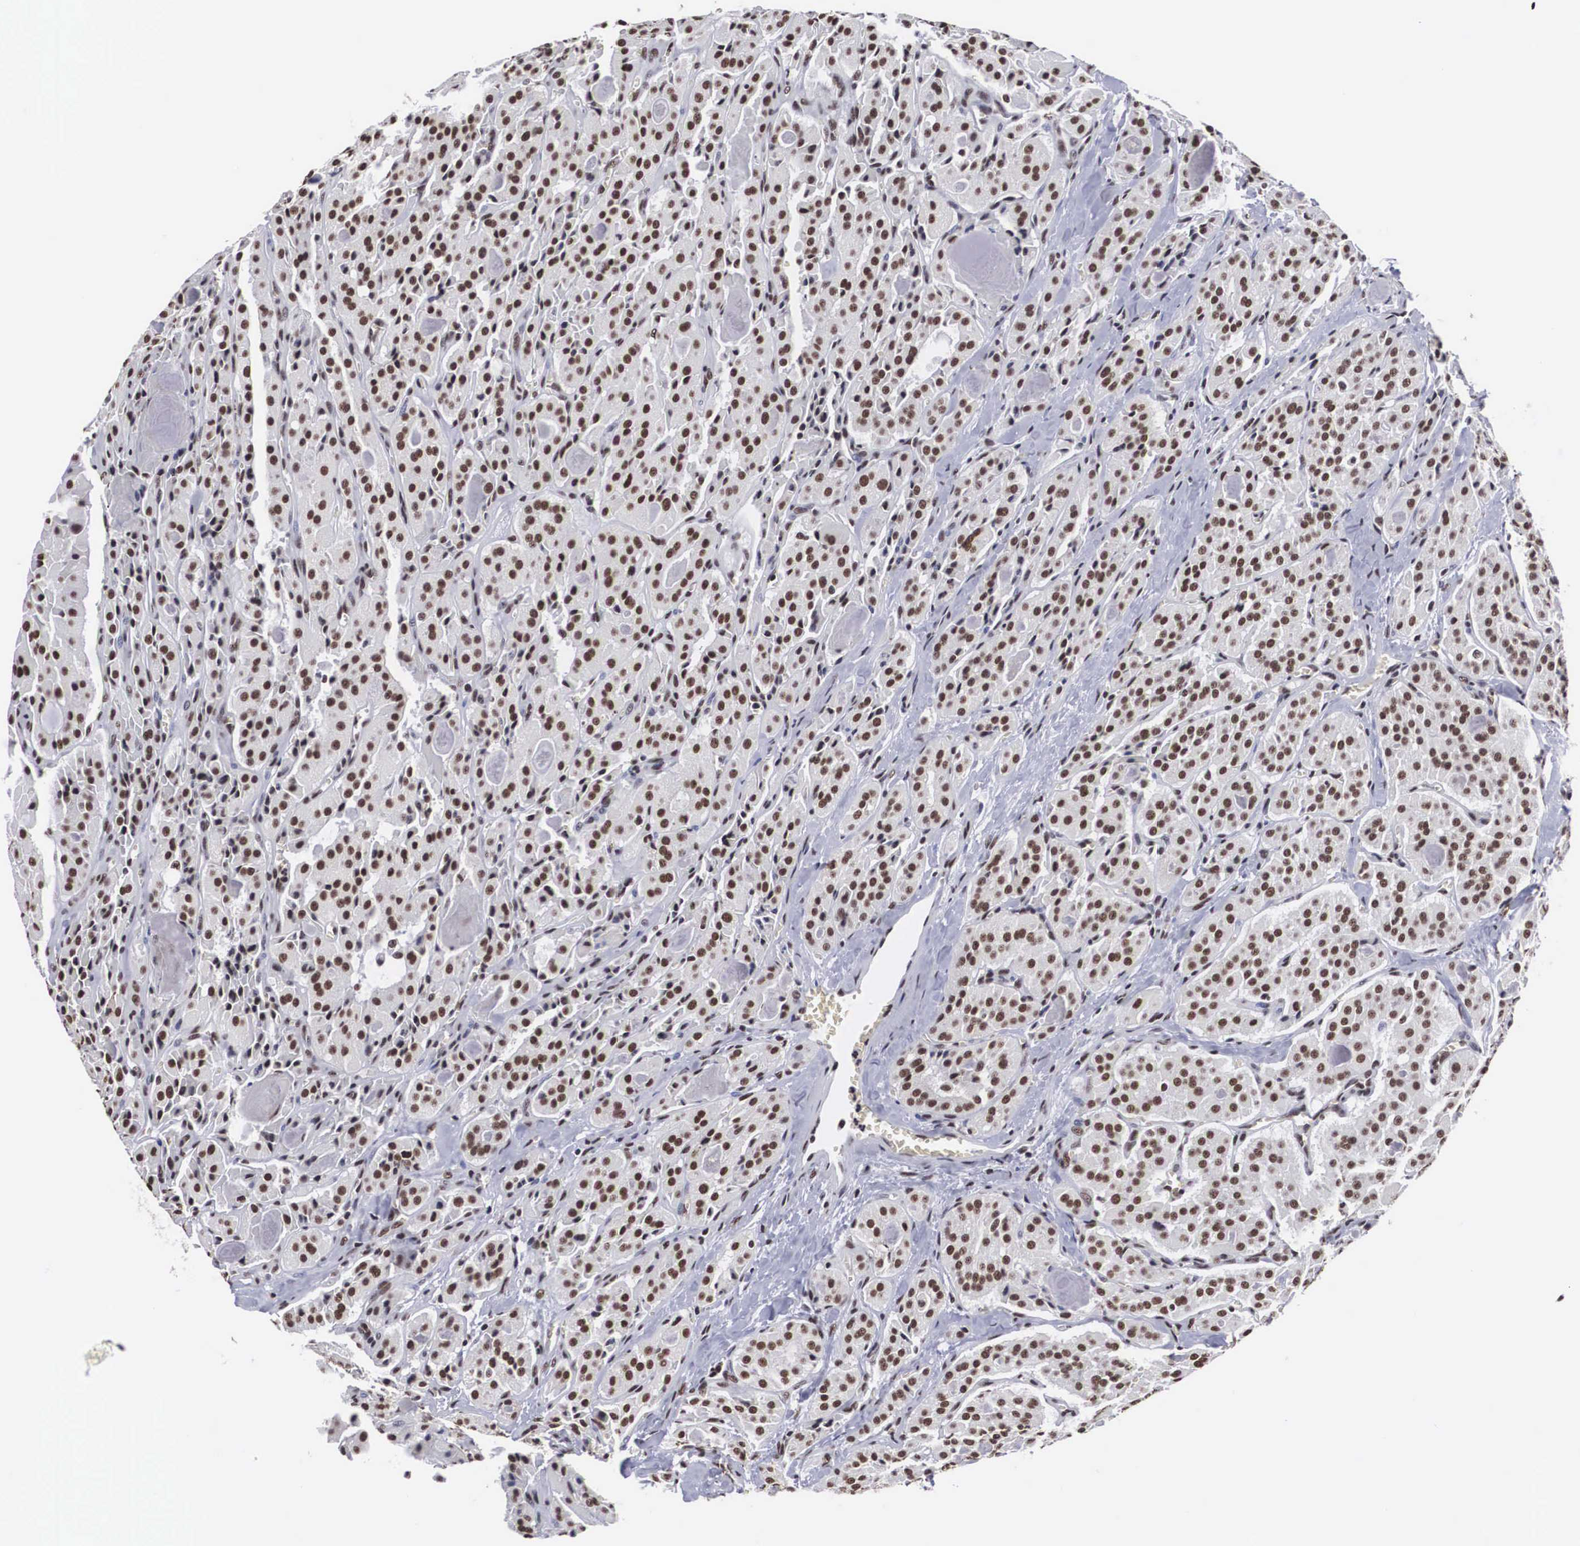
{"staining": {"intensity": "moderate", "quantity": ">75%", "location": "nuclear"}, "tissue": "thyroid cancer", "cell_type": "Tumor cells", "image_type": "cancer", "snomed": [{"axis": "morphology", "description": "Carcinoma, NOS"}, {"axis": "topography", "description": "Thyroid gland"}], "caption": "Protein analysis of carcinoma (thyroid) tissue reveals moderate nuclear staining in approximately >75% of tumor cells. The staining was performed using DAB (3,3'-diaminobenzidine), with brown indicating positive protein expression. Nuclei are stained blue with hematoxylin.", "gene": "ACIN1", "patient": {"sex": "male", "age": 76}}